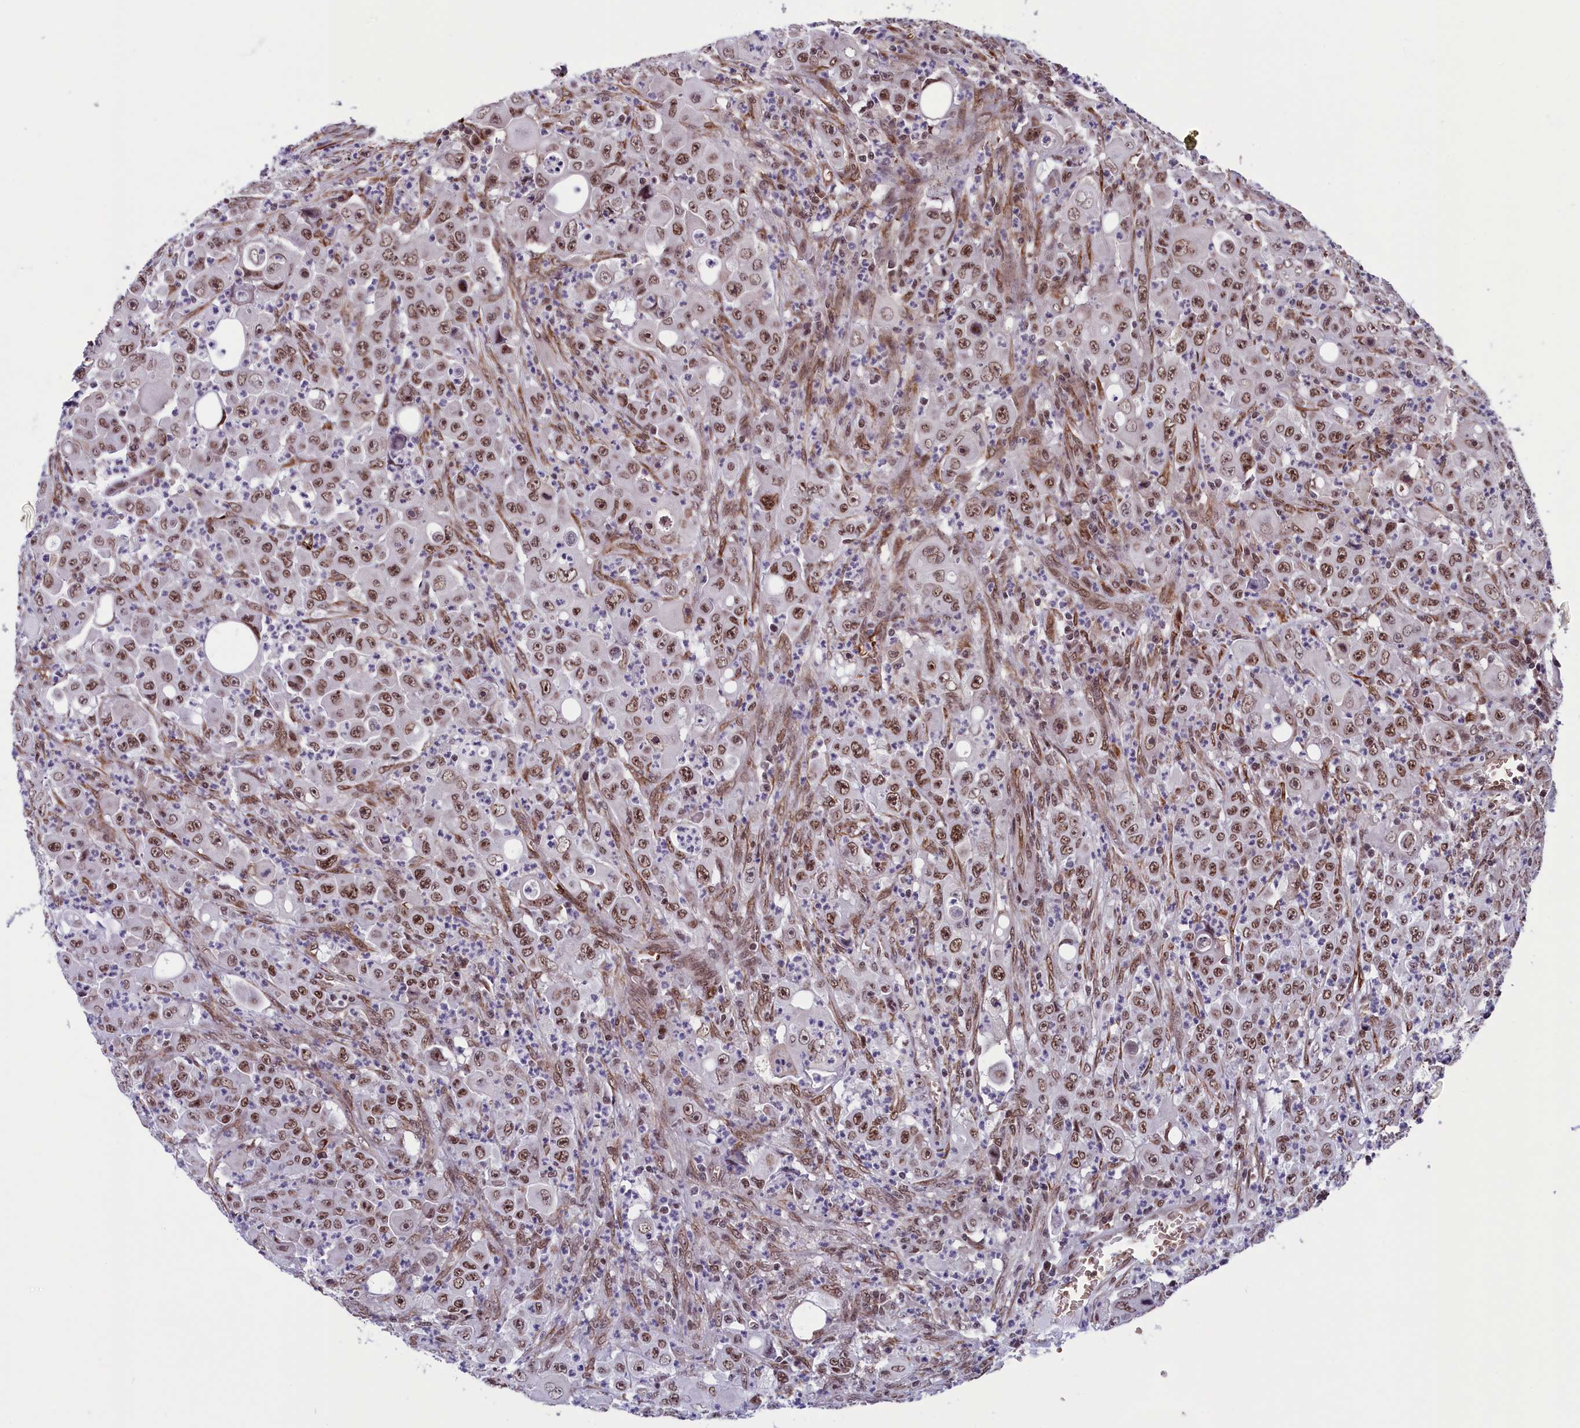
{"staining": {"intensity": "moderate", "quantity": ">75%", "location": "nuclear"}, "tissue": "colorectal cancer", "cell_type": "Tumor cells", "image_type": "cancer", "snomed": [{"axis": "morphology", "description": "Adenocarcinoma, NOS"}, {"axis": "topography", "description": "Colon"}], "caption": "Human colorectal cancer stained for a protein (brown) displays moderate nuclear positive expression in about >75% of tumor cells.", "gene": "MPHOSPH8", "patient": {"sex": "male", "age": 51}}